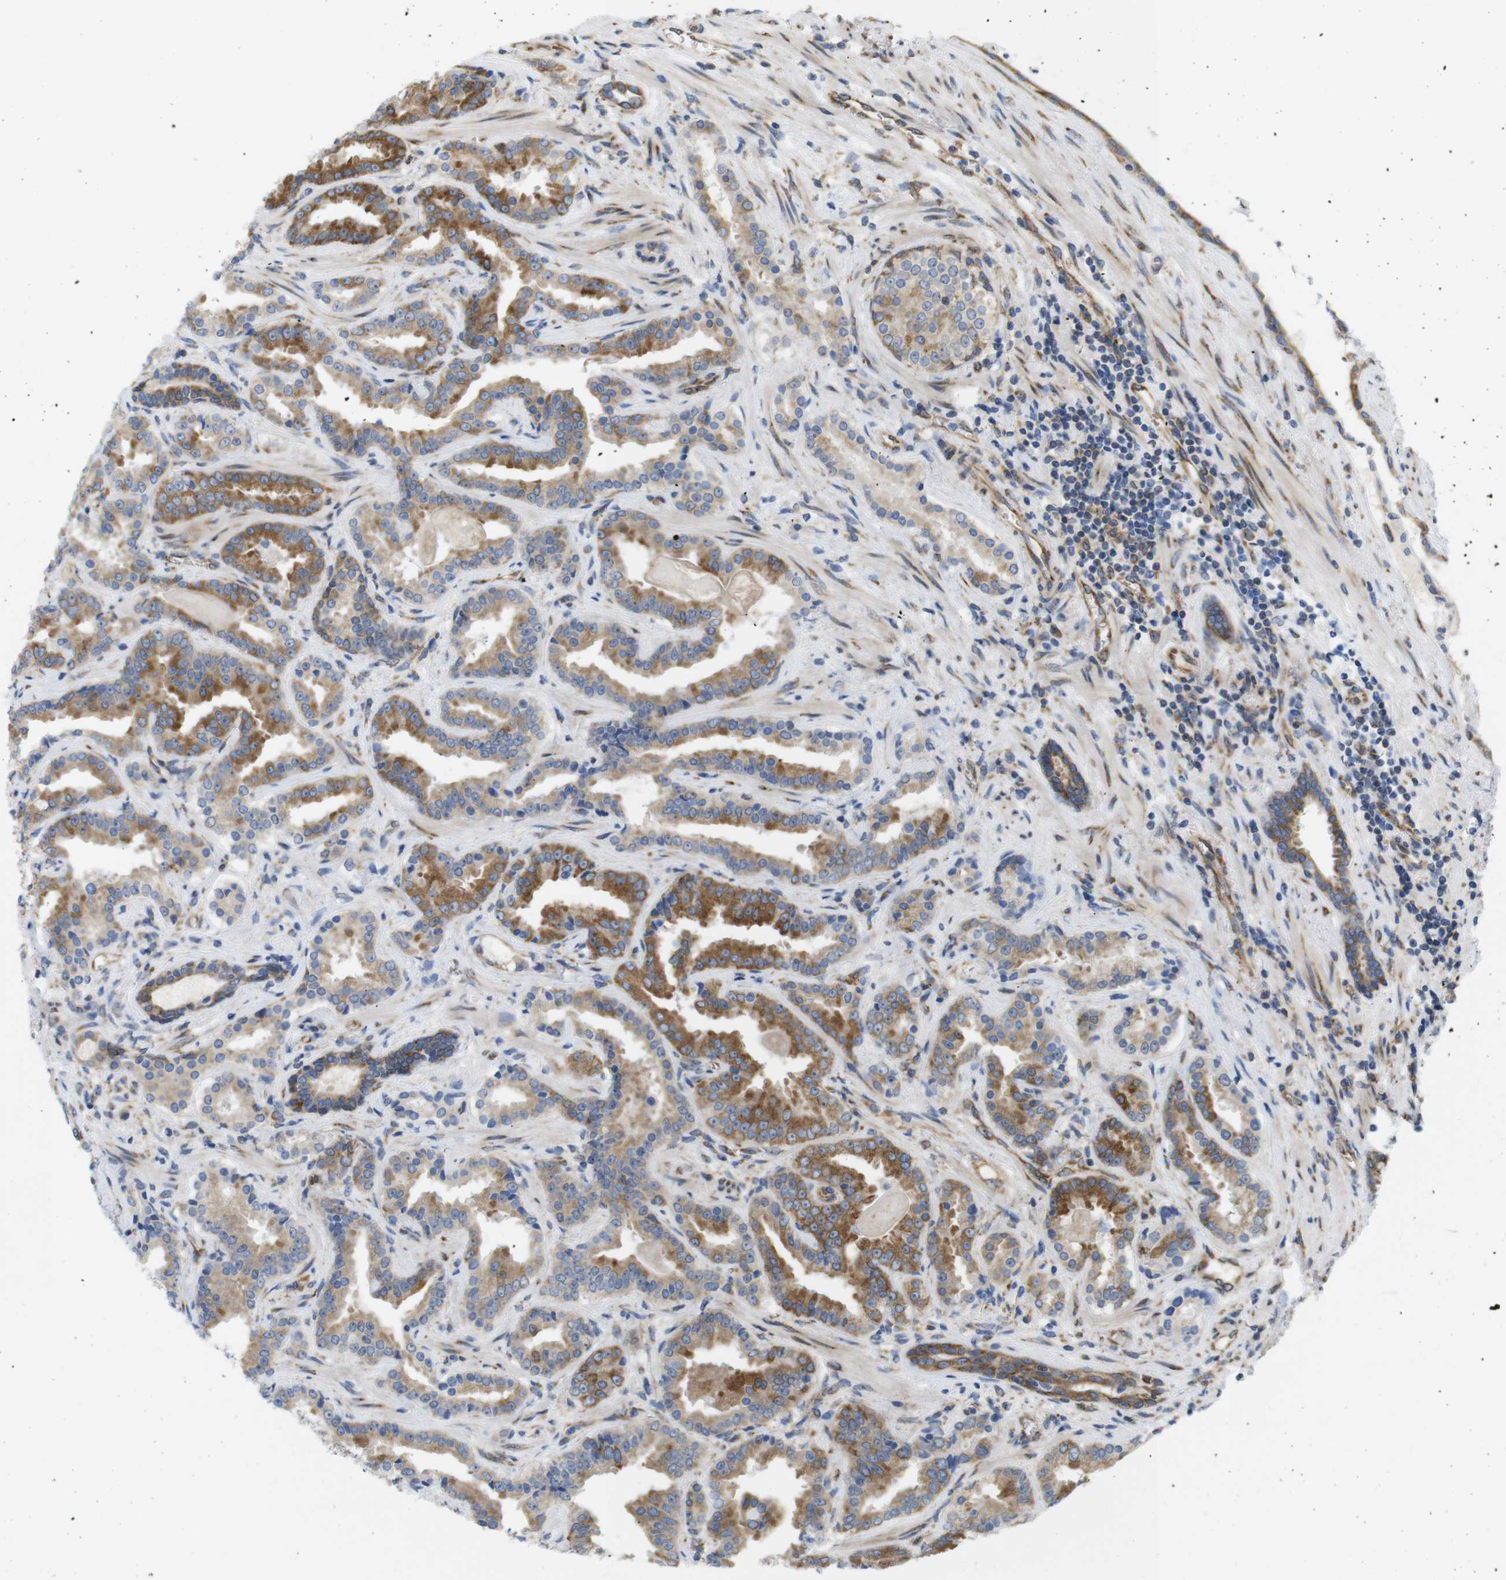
{"staining": {"intensity": "moderate", "quantity": ">75%", "location": "cytoplasmic/membranous"}, "tissue": "prostate cancer", "cell_type": "Tumor cells", "image_type": "cancer", "snomed": [{"axis": "morphology", "description": "Adenocarcinoma, Low grade"}, {"axis": "topography", "description": "Prostate"}], "caption": "A histopathology image showing moderate cytoplasmic/membranous positivity in about >75% of tumor cells in prostate cancer (low-grade adenocarcinoma), as visualized by brown immunohistochemical staining.", "gene": "PCNX2", "patient": {"sex": "male", "age": 60}}